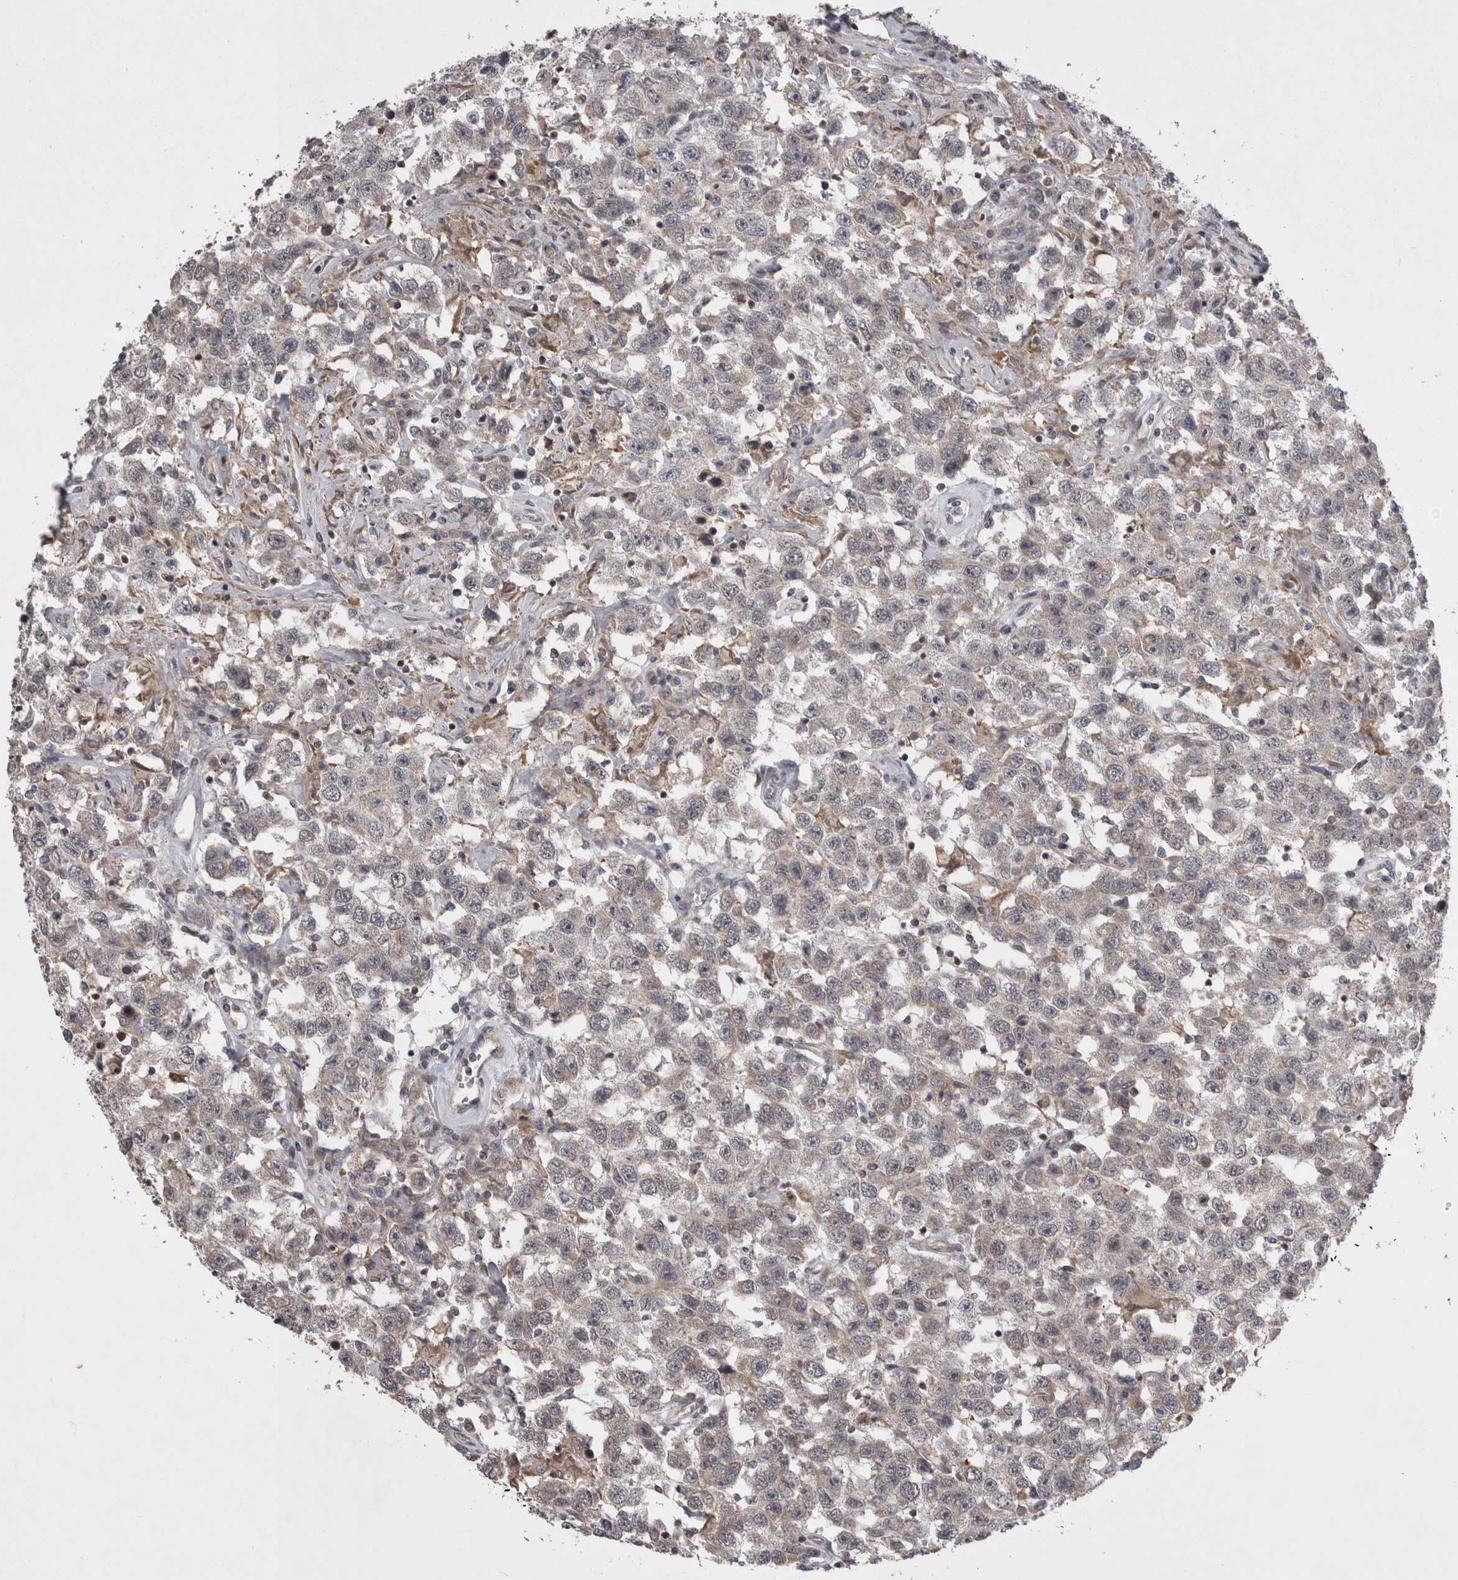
{"staining": {"intensity": "weak", "quantity": "<25%", "location": "cytoplasmic/membranous"}, "tissue": "testis cancer", "cell_type": "Tumor cells", "image_type": "cancer", "snomed": [{"axis": "morphology", "description": "Seminoma, NOS"}, {"axis": "topography", "description": "Testis"}], "caption": "This image is of testis seminoma stained with IHC to label a protein in brown with the nuclei are counter-stained blue. There is no staining in tumor cells.", "gene": "TSPOAP1", "patient": {"sex": "male", "age": 41}}